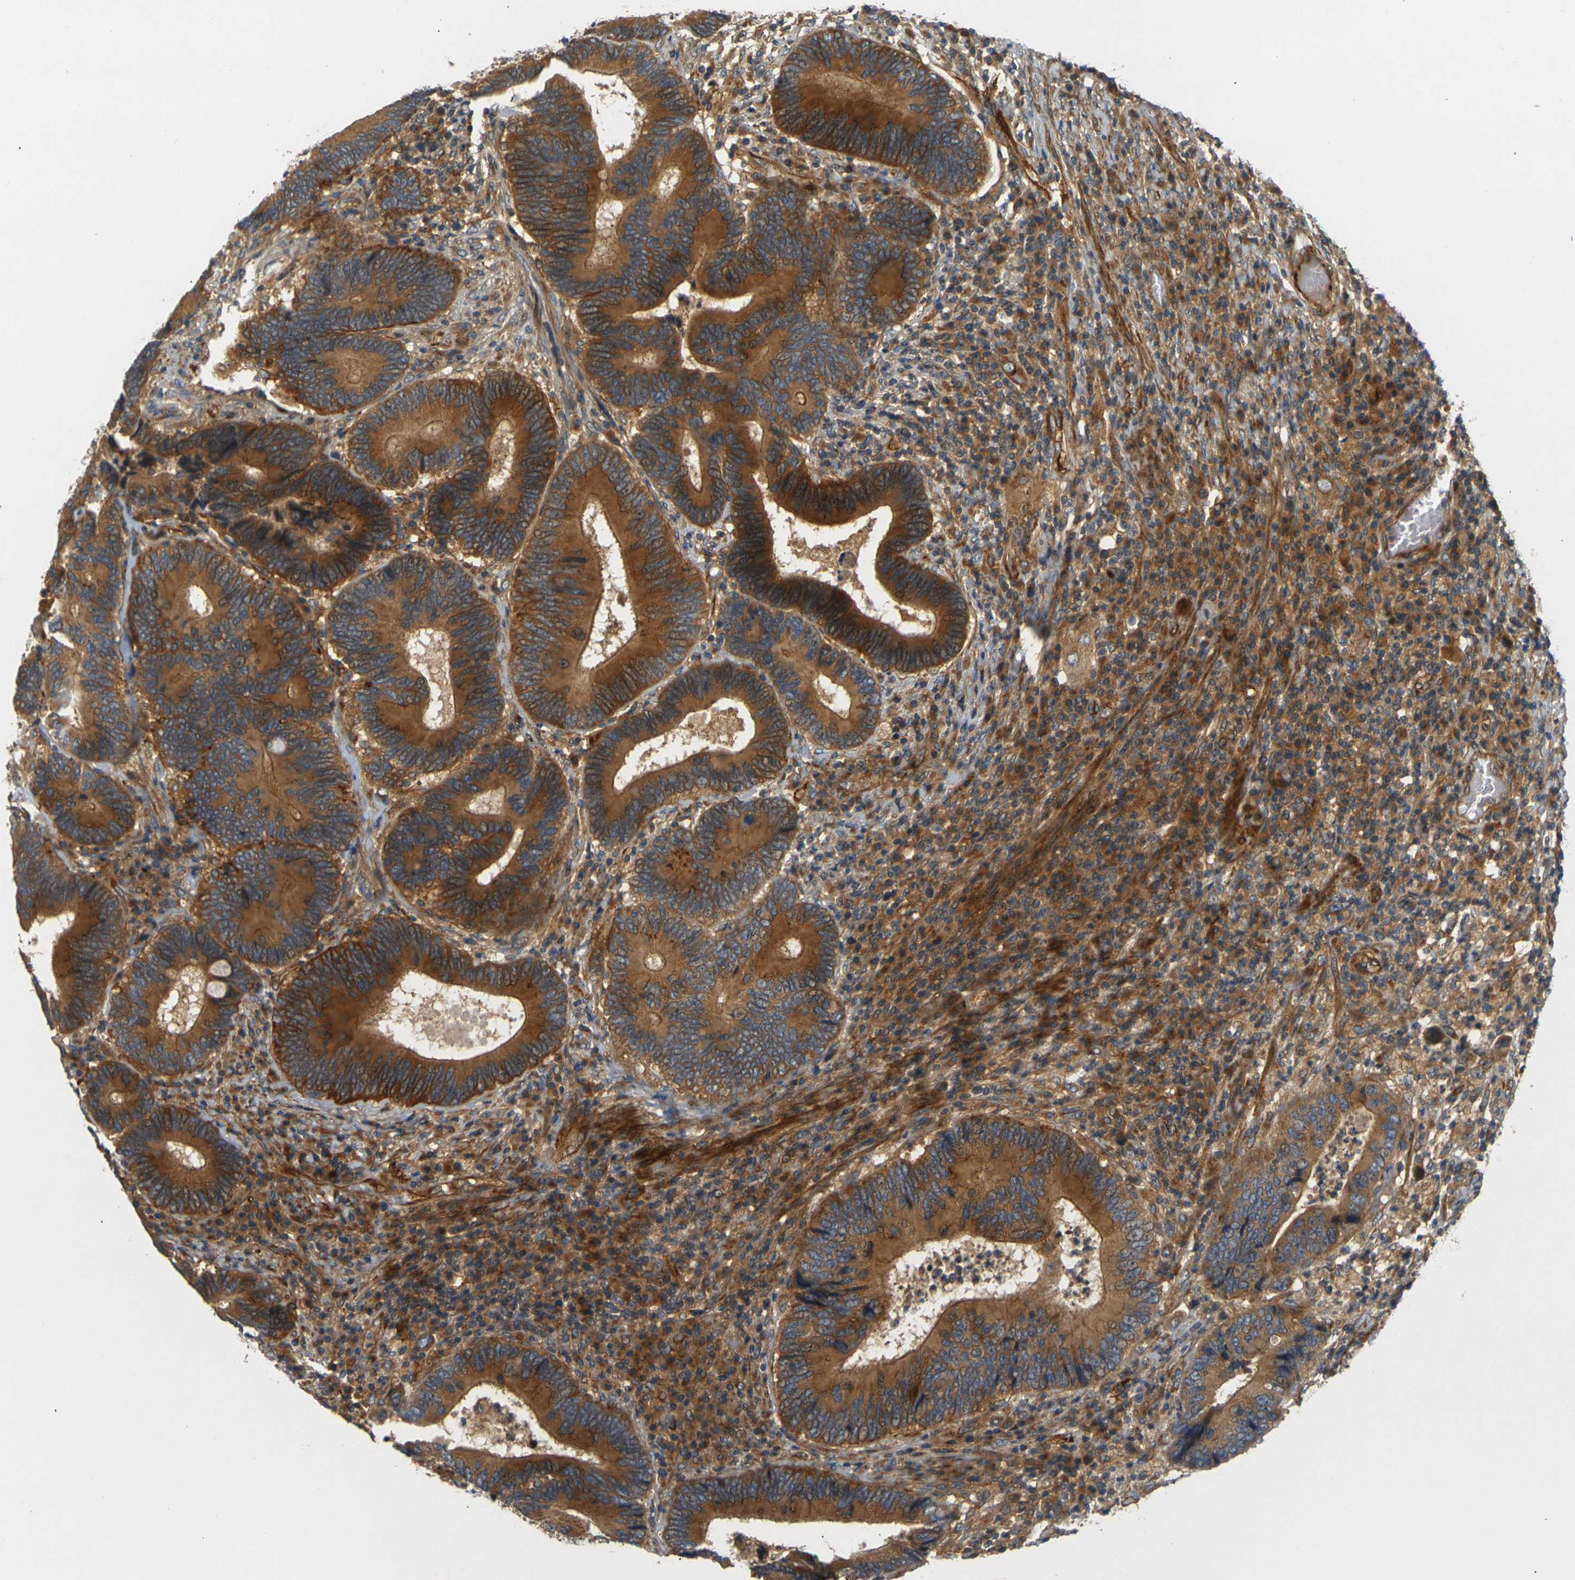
{"staining": {"intensity": "strong", "quantity": ">75%", "location": "cytoplasmic/membranous"}, "tissue": "colorectal cancer", "cell_type": "Tumor cells", "image_type": "cancer", "snomed": [{"axis": "morphology", "description": "Adenocarcinoma, NOS"}, {"axis": "topography", "description": "Colon"}], "caption": "A high-resolution image shows immunohistochemistry staining of colorectal adenocarcinoma, which demonstrates strong cytoplasmic/membranous staining in approximately >75% of tumor cells.", "gene": "LRCH3", "patient": {"sex": "female", "age": 78}}